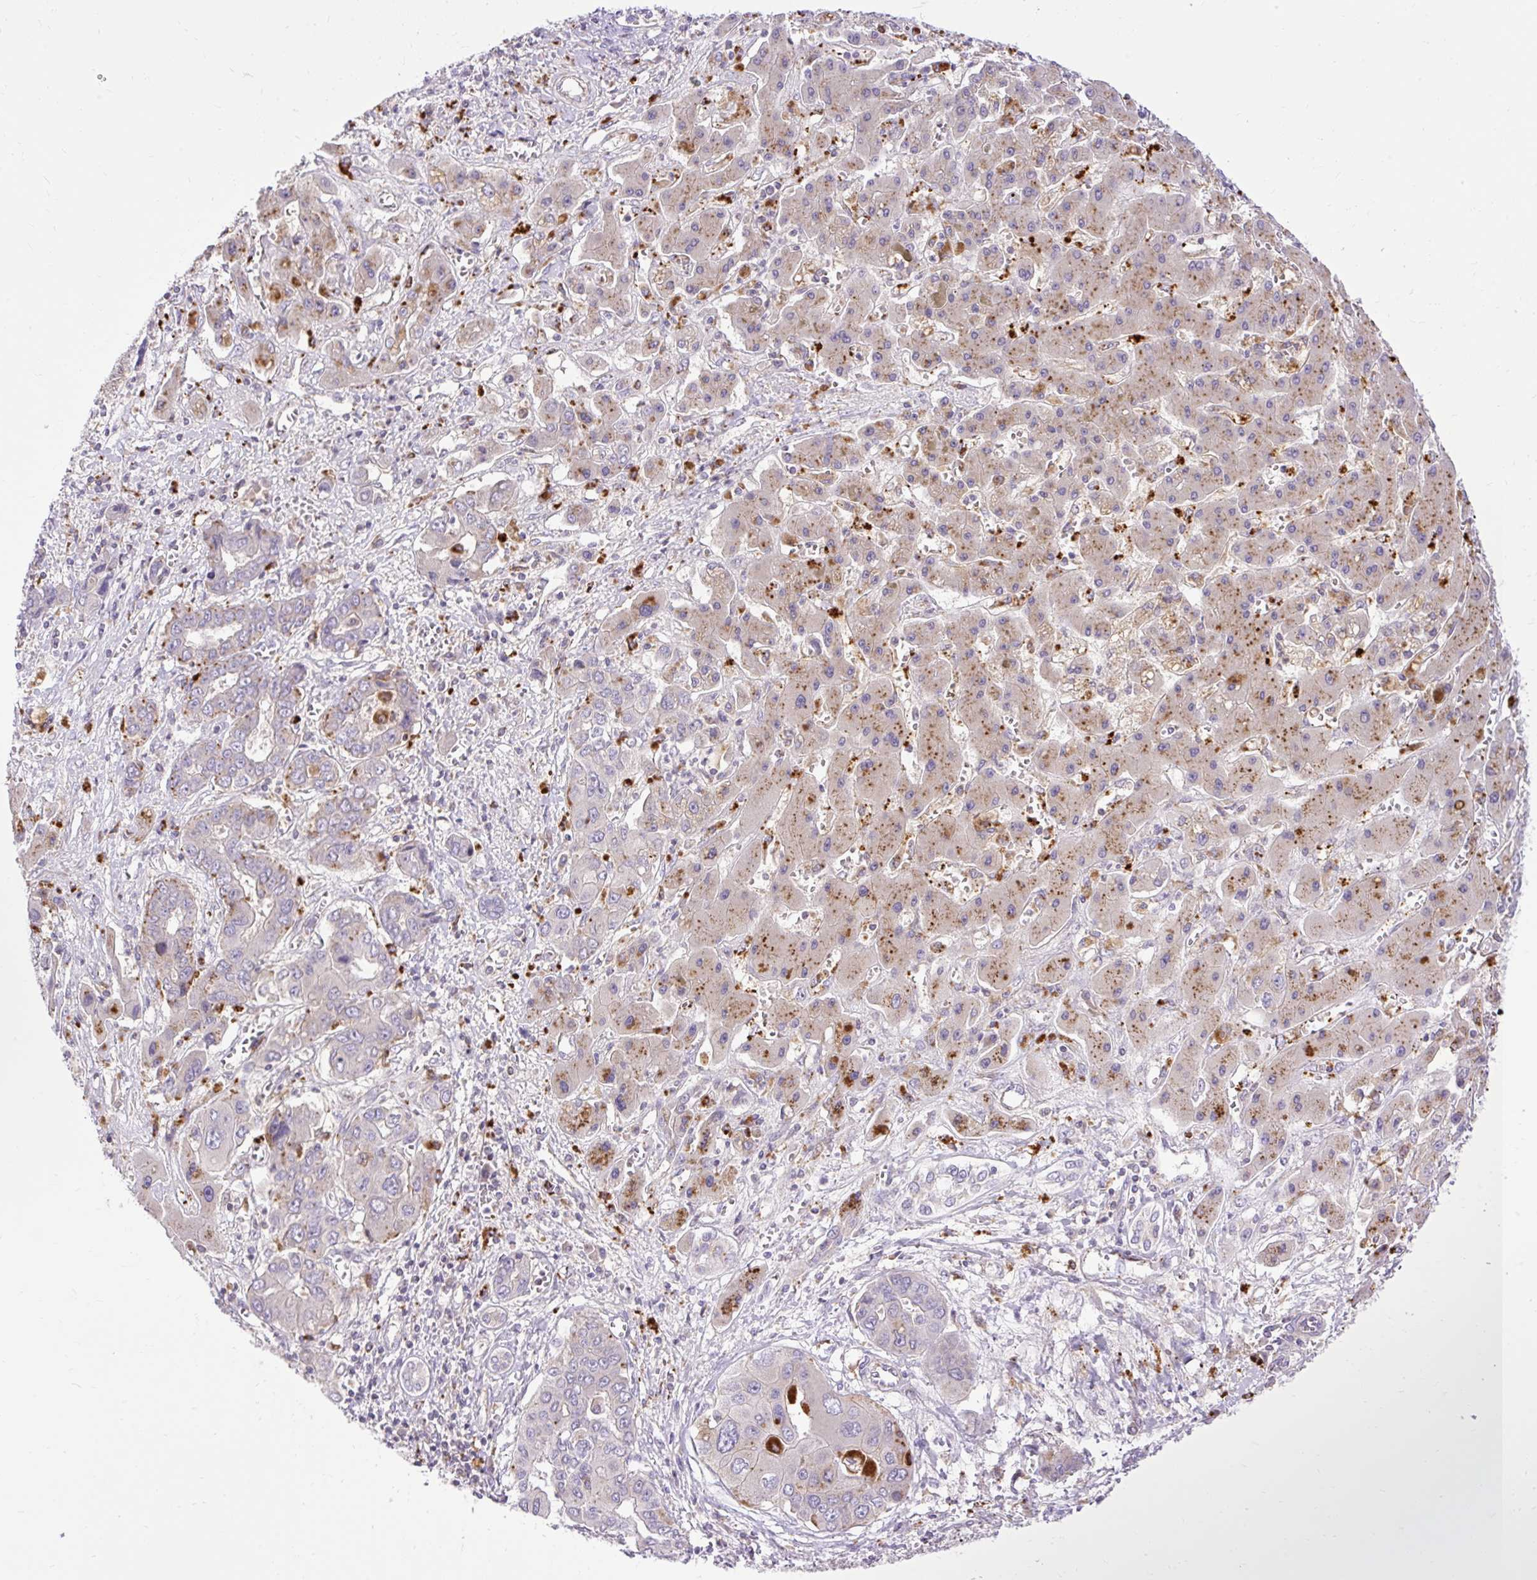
{"staining": {"intensity": "negative", "quantity": "none", "location": "none"}, "tissue": "liver cancer", "cell_type": "Tumor cells", "image_type": "cancer", "snomed": [{"axis": "morphology", "description": "Cholangiocarcinoma"}, {"axis": "topography", "description": "Liver"}], "caption": "Cholangiocarcinoma (liver) was stained to show a protein in brown. There is no significant expression in tumor cells.", "gene": "HEXB", "patient": {"sex": "male", "age": 67}}